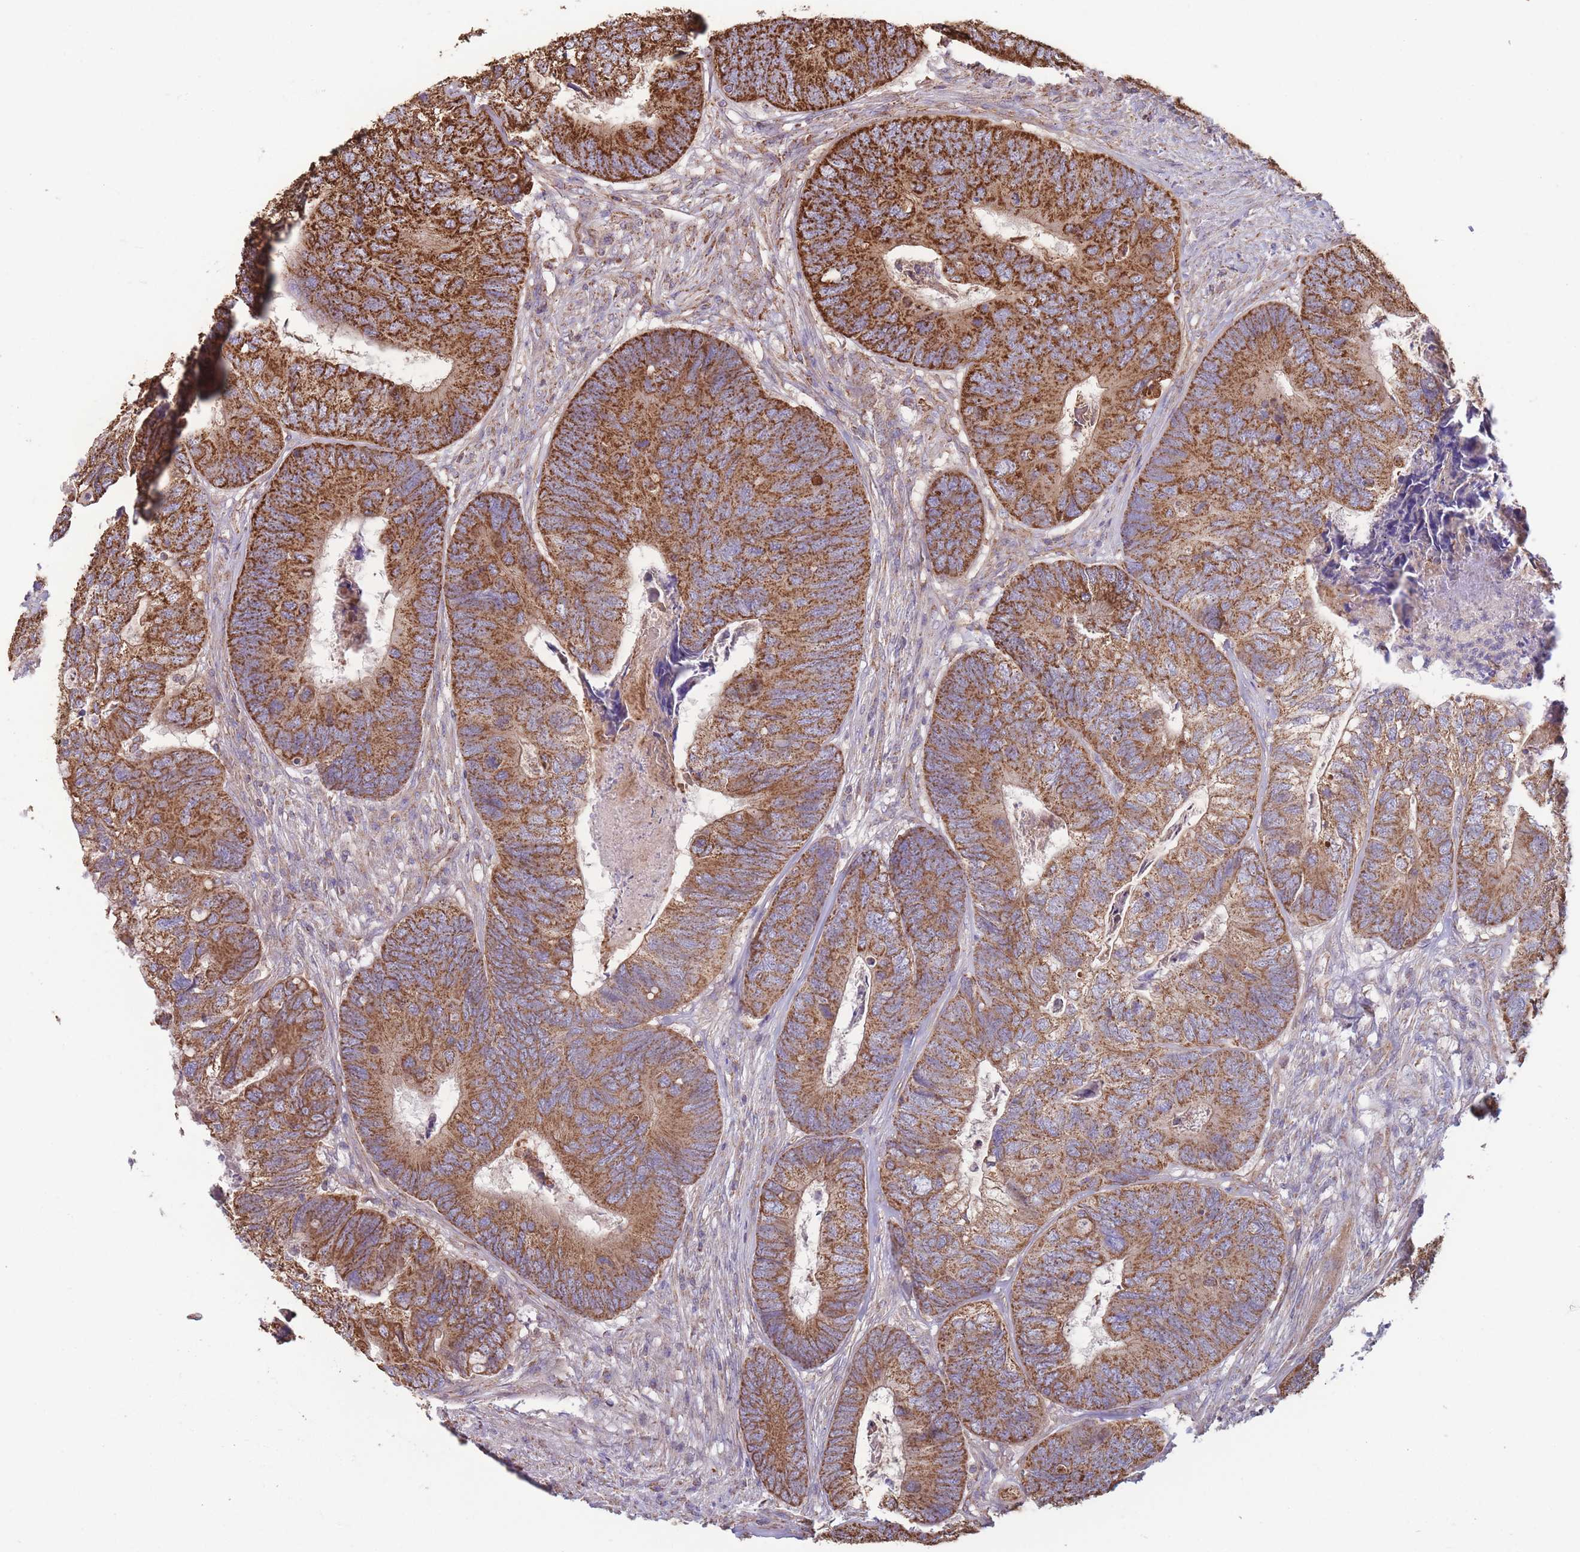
{"staining": {"intensity": "strong", "quantity": ">75%", "location": "cytoplasmic/membranous"}, "tissue": "colorectal cancer", "cell_type": "Tumor cells", "image_type": "cancer", "snomed": [{"axis": "morphology", "description": "Adenocarcinoma, NOS"}, {"axis": "topography", "description": "Colon"}], "caption": "A histopathology image of colorectal adenocarcinoma stained for a protein exhibits strong cytoplasmic/membranous brown staining in tumor cells. The staining was performed using DAB to visualize the protein expression in brown, while the nuclei were stained in blue with hematoxylin (Magnification: 20x).", "gene": "KIF16B", "patient": {"sex": "female", "age": 67}}